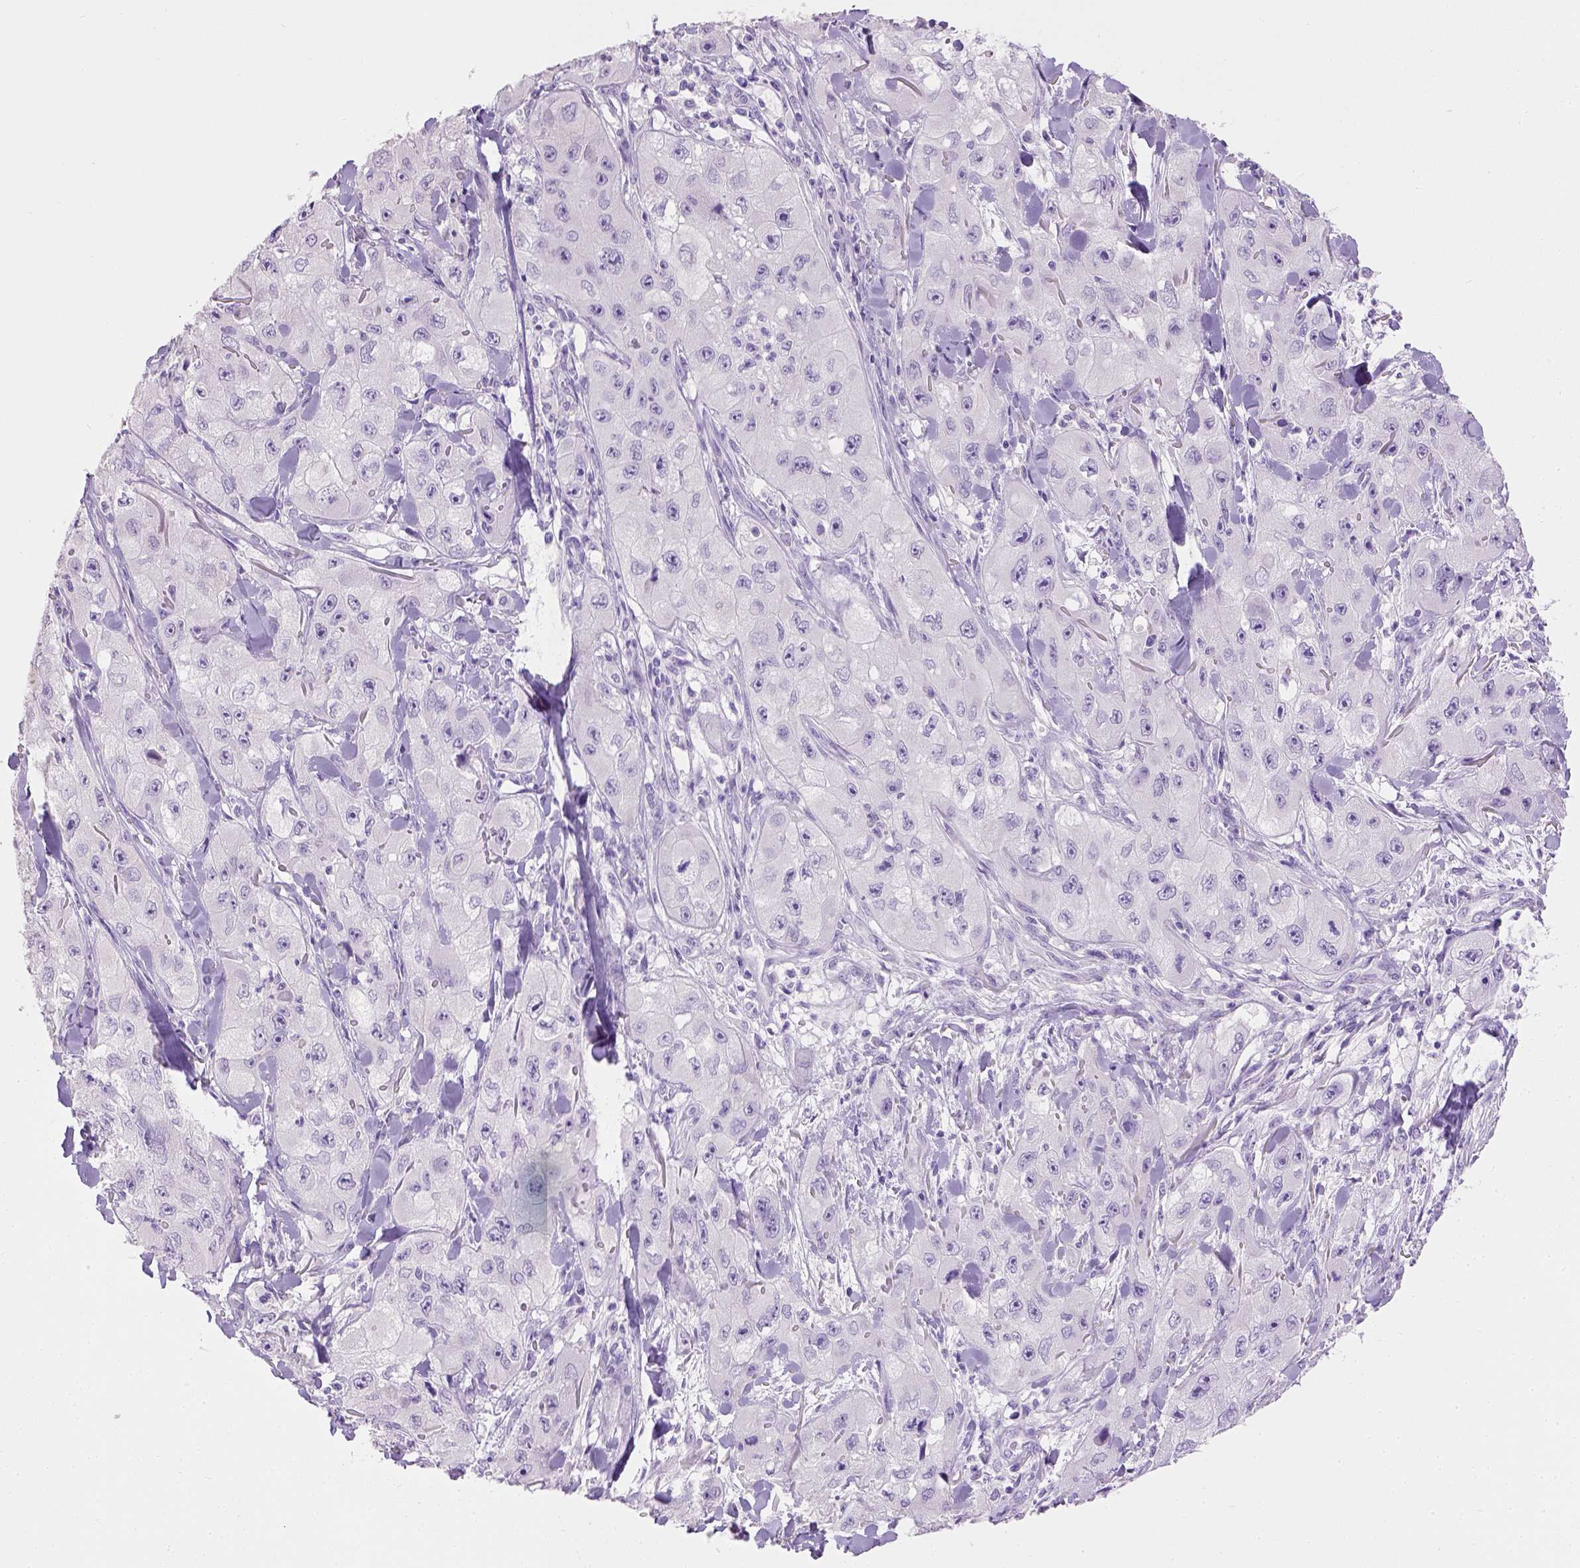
{"staining": {"intensity": "negative", "quantity": "none", "location": "none"}, "tissue": "skin cancer", "cell_type": "Tumor cells", "image_type": "cancer", "snomed": [{"axis": "morphology", "description": "Squamous cell carcinoma, NOS"}, {"axis": "topography", "description": "Skin"}, {"axis": "topography", "description": "Subcutis"}], "caption": "Squamous cell carcinoma (skin) stained for a protein using IHC exhibits no staining tumor cells.", "gene": "CYP24A1", "patient": {"sex": "male", "age": 73}}